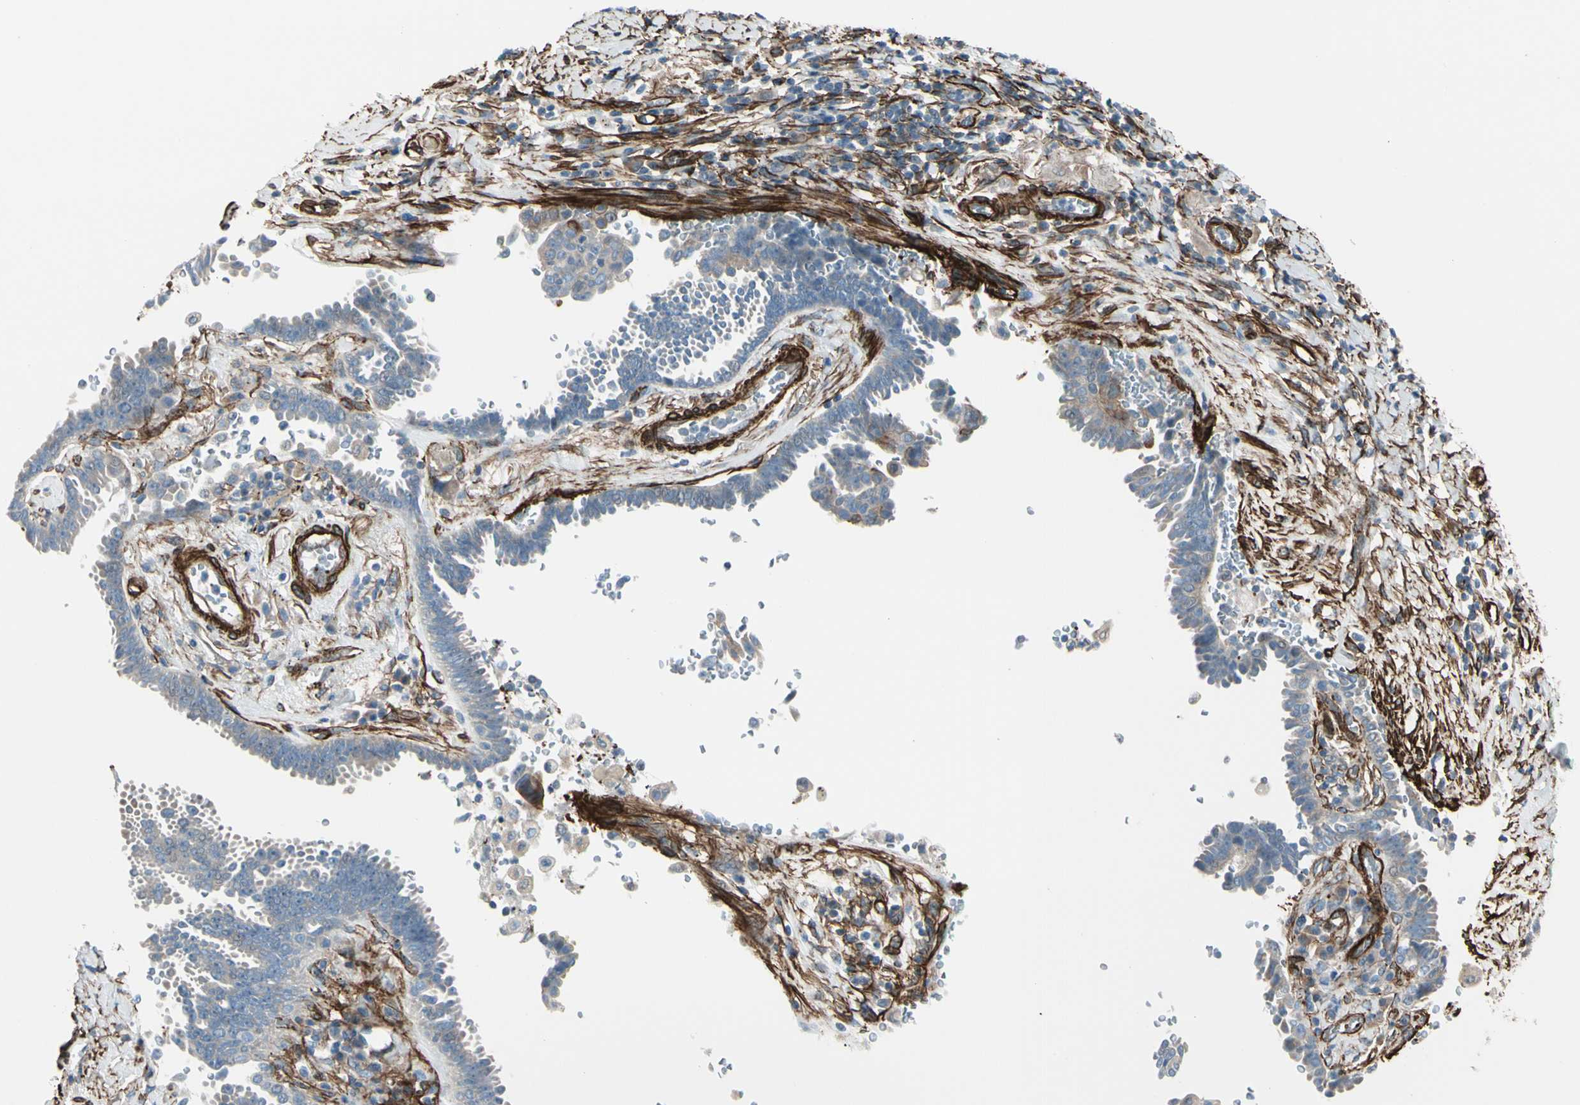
{"staining": {"intensity": "weak", "quantity": "<25%", "location": "cytoplasmic/membranous"}, "tissue": "lung cancer", "cell_type": "Tumor cells", "image_type": "cancer", "snomed": [{"axis": "morphology", "description": "Adenocarcinoma, NOS"}, {"axis": "topography", "description": "Lung"}], "caption": "Tumor cells show no significant protein staining in adenocarcinoma (lung).", "gene": "CALD1", "patient": {"sex": "female", "age": 64}}